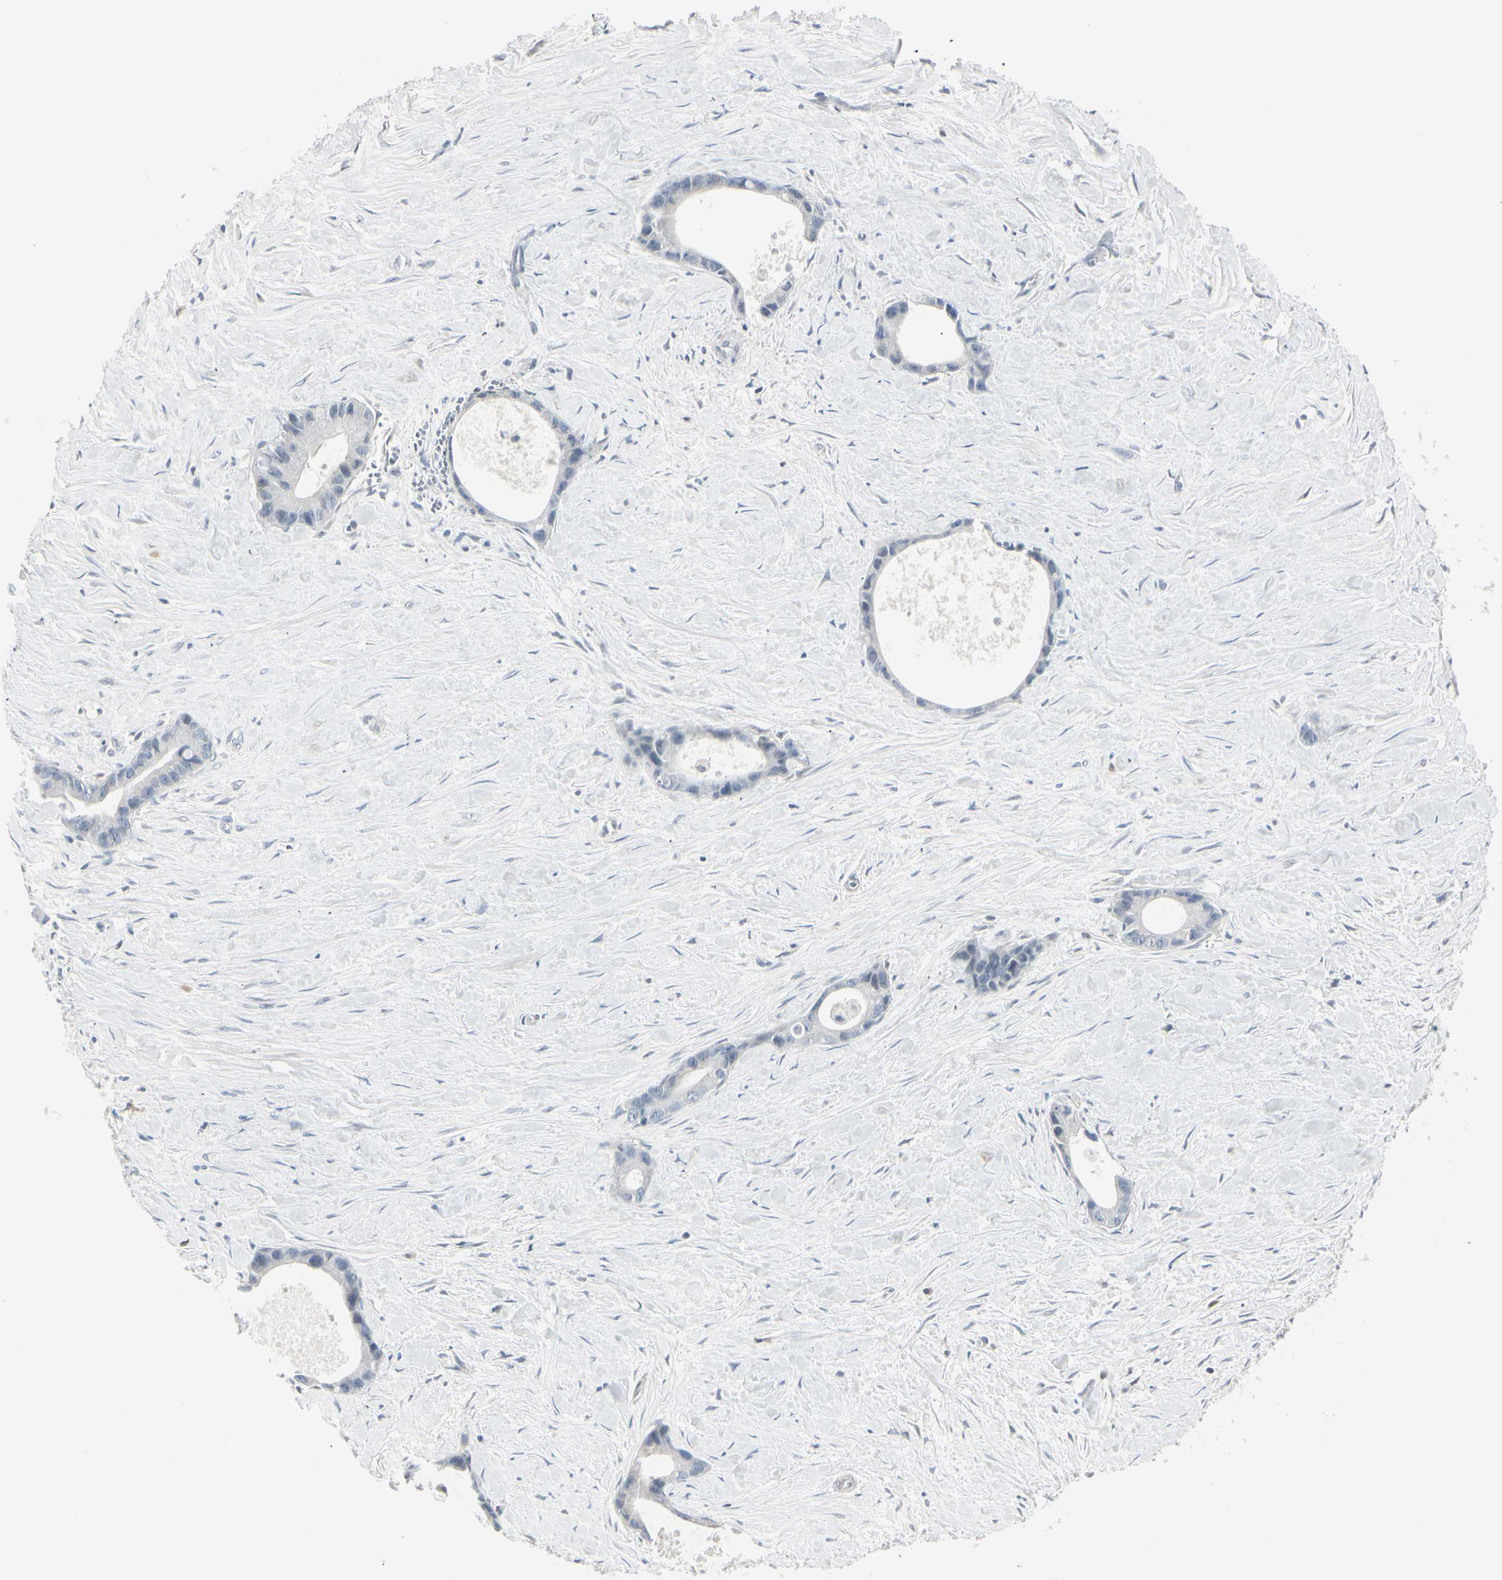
{"staining": {"intensity": "negative", "quantity": "none", "location": "none"}, "tissue": "liver cancer", "cell_type": "Tumor cells", "image_type": "cancer", "snomed": [{"axis": "morphology", "description": "Cholangiocarcinoma"}, {"axis": "topography", "description": "Liver"}], "caption": "Micrograph shows no protein staining in tumor cells of cholangiocarcinoma (liver) tissue. (Stains: DAB immunohistochemistry (IHC) with hematoxylin counter stain, Microscopy: brightfield microscopy at high magnification).", "gene": "DMPK", "patient": {"sex": "female", "age": 55}}